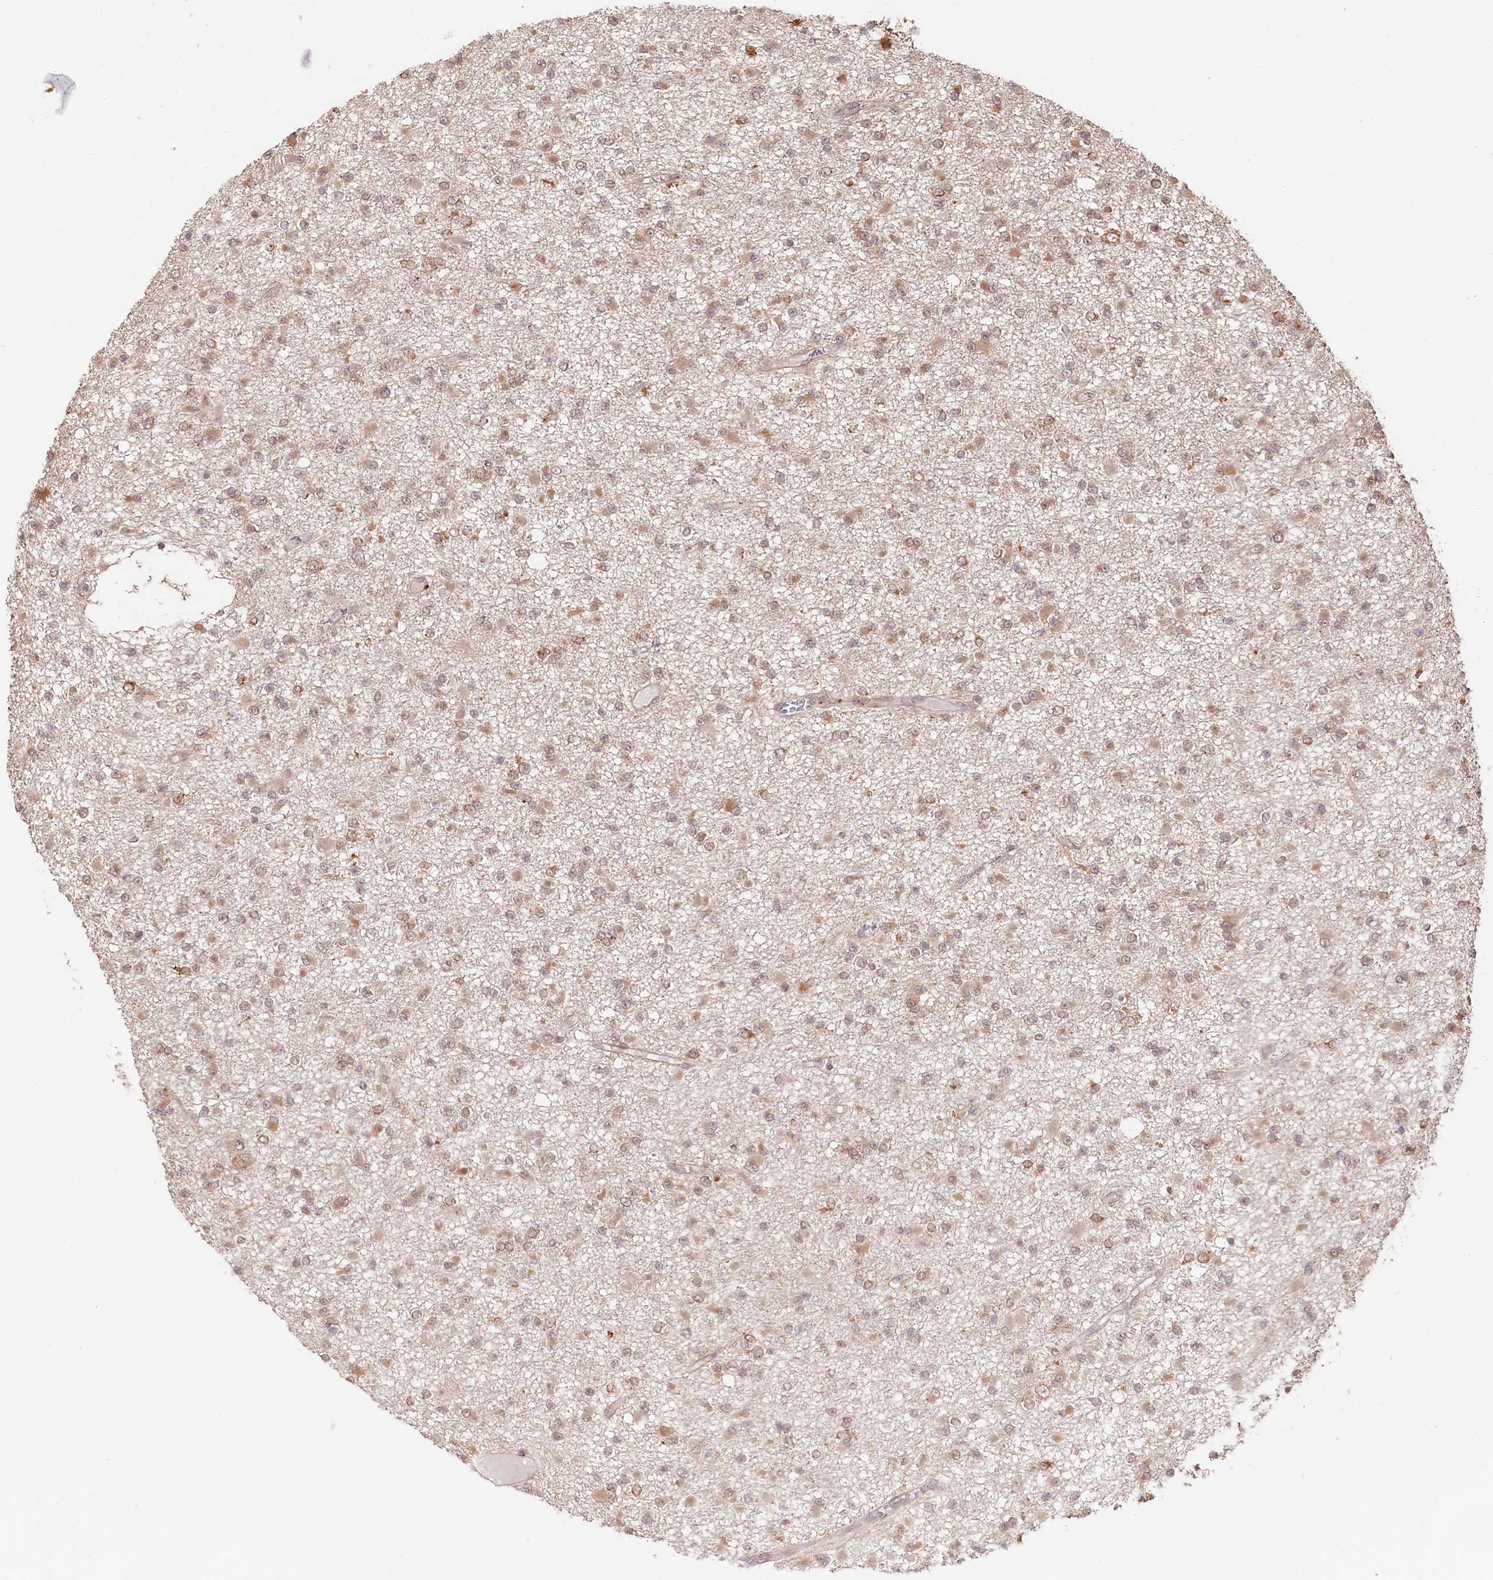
{"staining": {"intensity": "weak", "quantity": ">75%", "location": "cytoplasmic/membranous,nuclear"}, "tissue": "glioma", "cell_type": "Tumor cells", "image_type": "cancer", "snomed": [{"axis": "morphology", "description": "Glioma, malignant, Low grade"}, {"axis": "topography", "description": "Brain"}], "caption": "Immunohistochemistry (DAB) staining of malignant glioma (low-grade) shows weak cytoplasmic/membranous and nuclear protein expression in approximately >75% of tumor cells. Using DAB (3,3'-diaminobenzidine) (brown) and hematoxylin (blue) stains, captured at high magnification using brightfield microscopy.", "gene": "ENSG00000144785", "patient": {"sex": "female", "age": 22}}